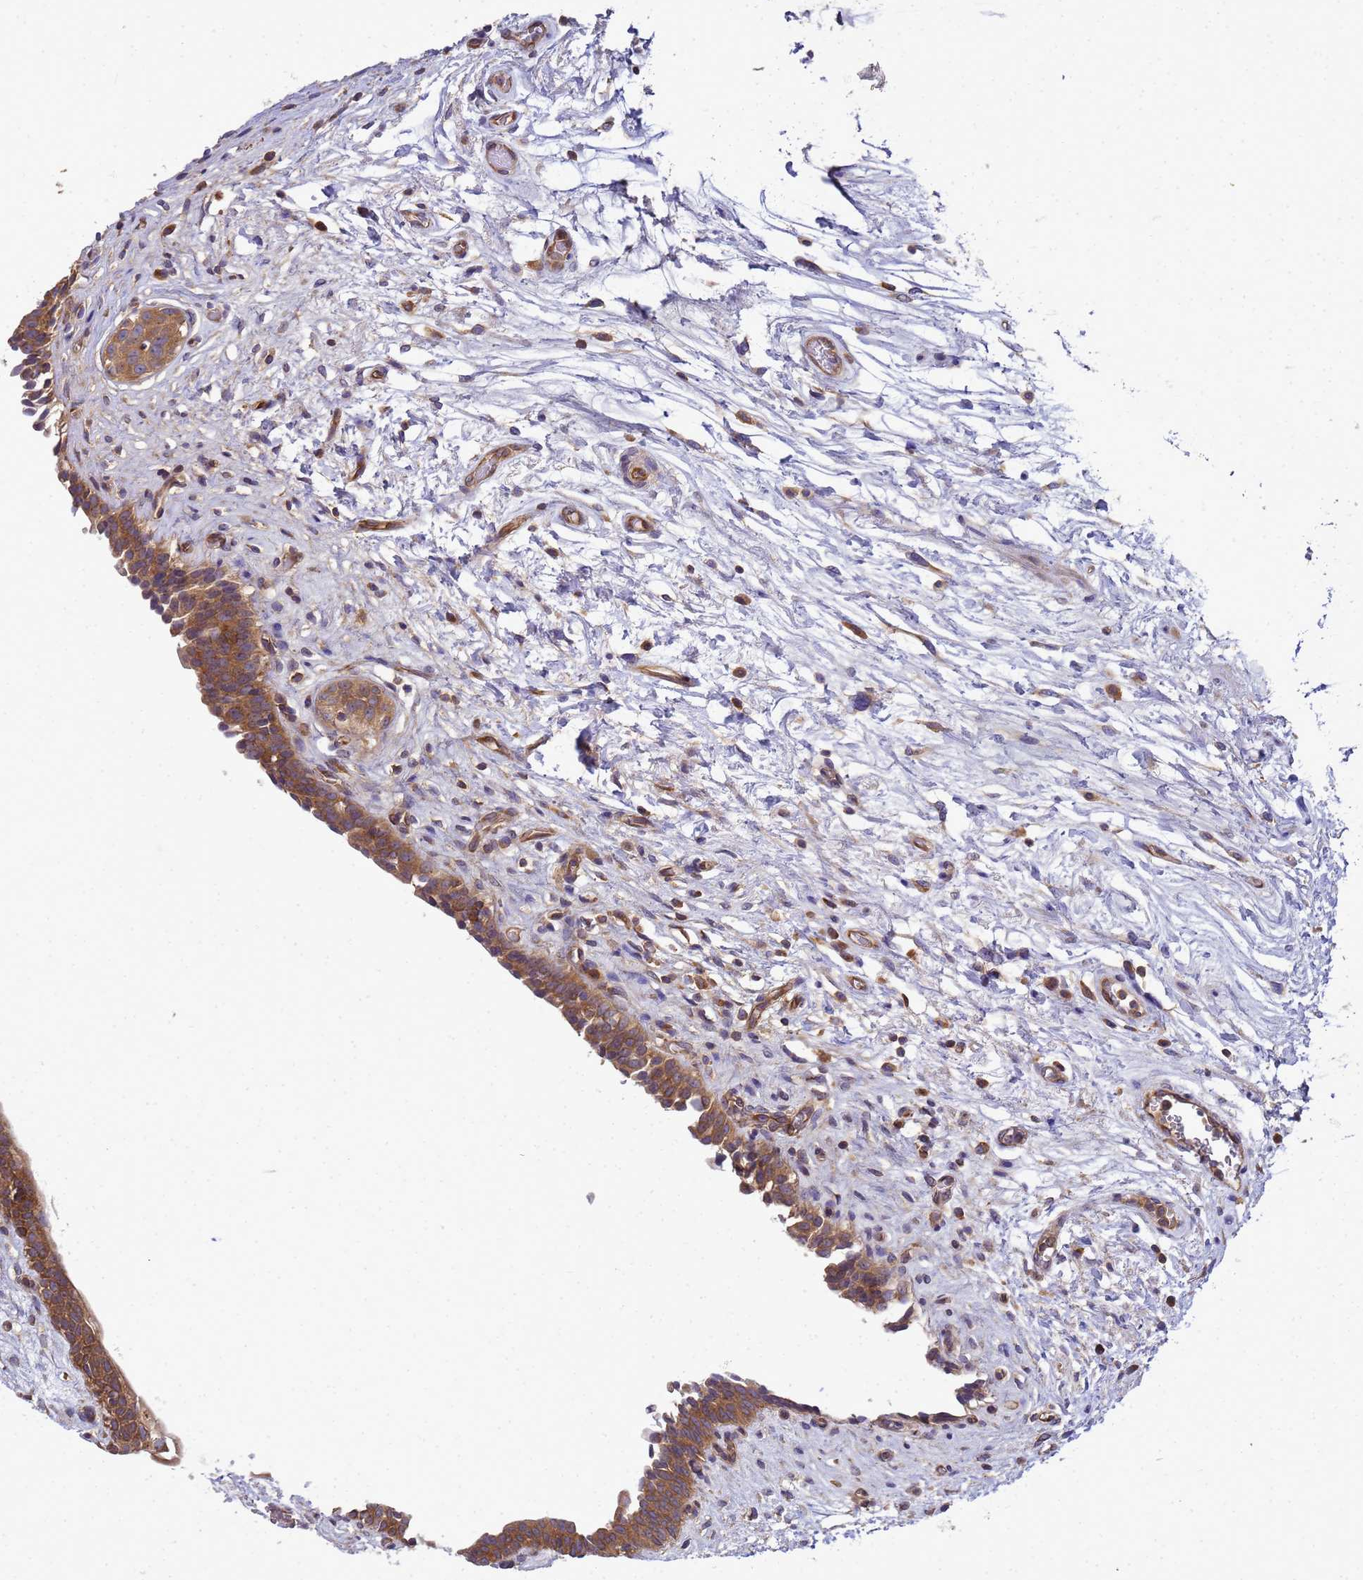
{"staining": {"intensity": "strong", "quantity": ">75%", "location": "cytoplasmic/membranous"}, "tissue": "urinary bladder", "cell_type": "Urothelial cells", "image_type": "normal", "snomed": [{"axis": "morphology", "description": "Normal tissue, NOS"}, {"axis": "topography", "description": "Urinary bladder"}], "caption": "About >75% of urothelial cells in normal human urinary bladder display strong cytoplasmic/membranous protein expression as visualized by brown immunohistochemical staining.", "gene": "BECN1", "patient": {"sex": "male", "age": 83}}